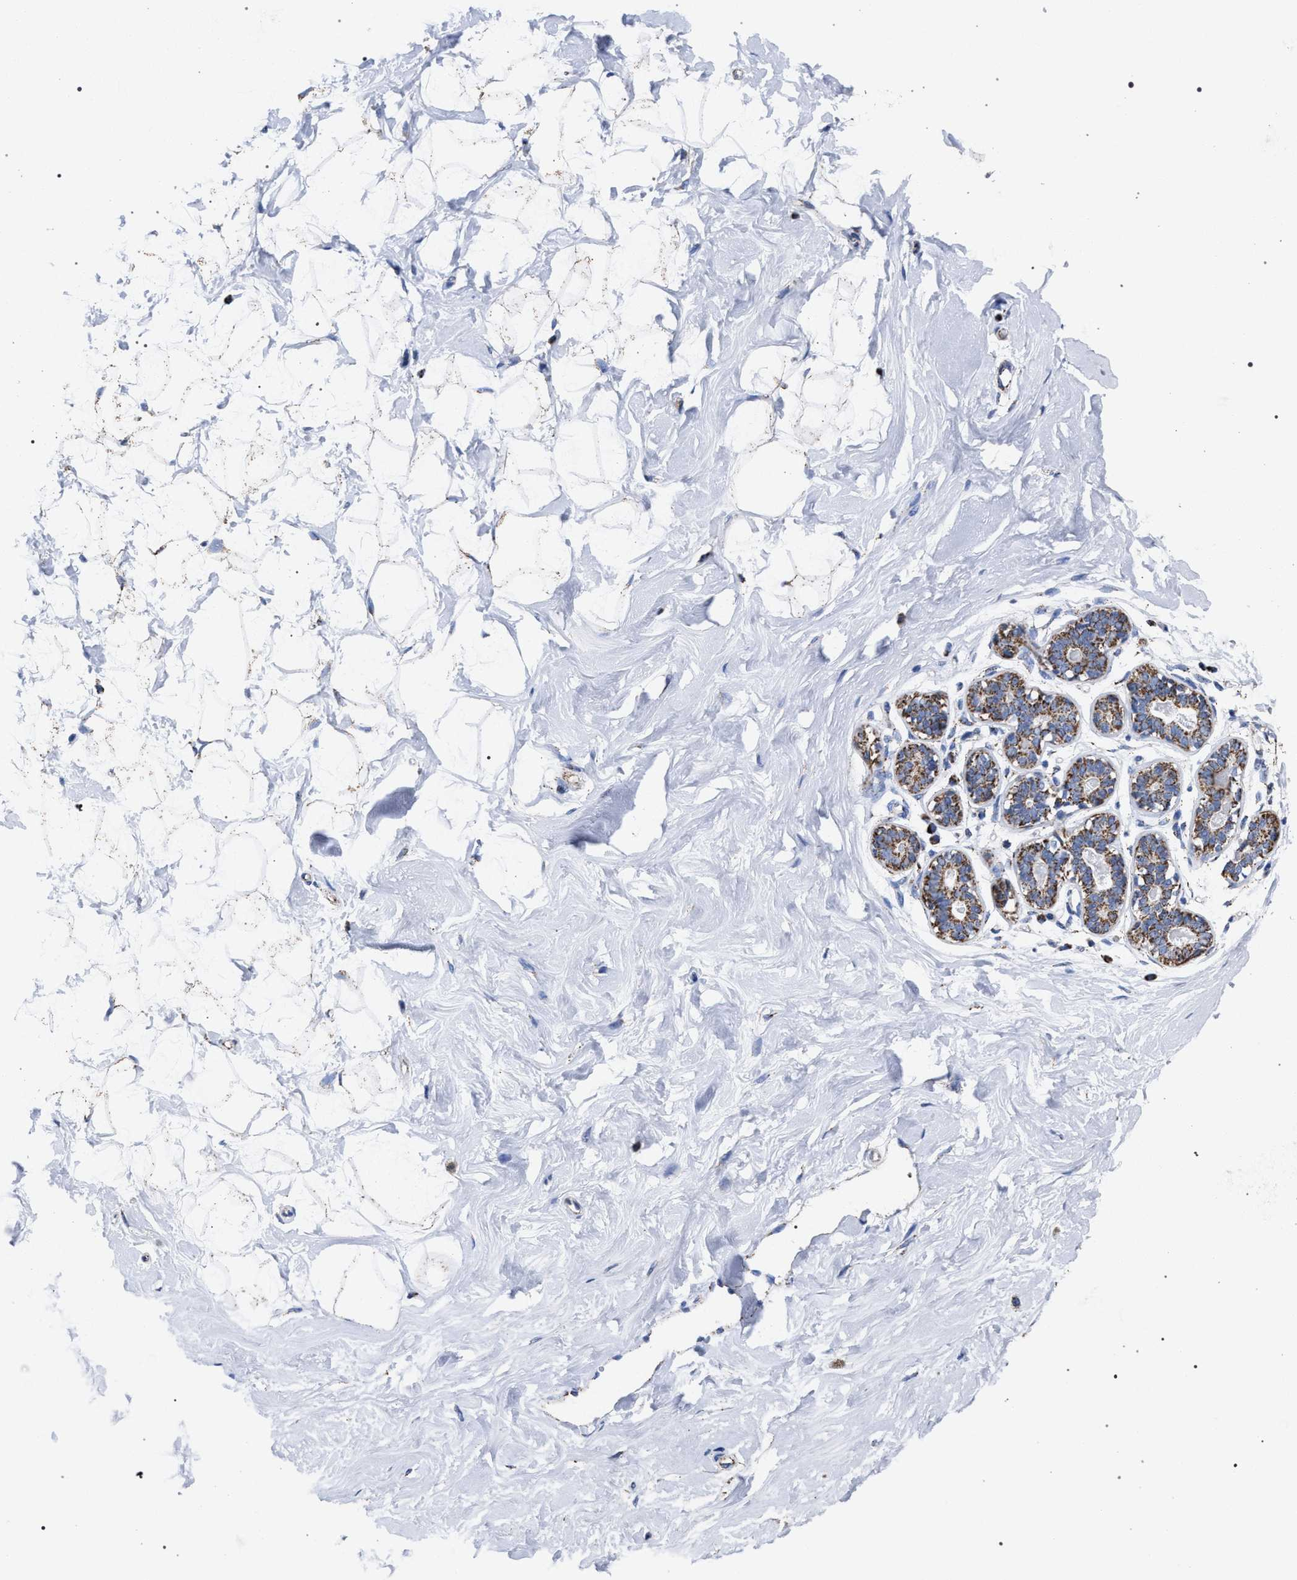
{"staining": {"intensity": "weak", "quantity": "25%-75%", "location": "cytoplasmic/membranous"}, "tissue": "breast", "cell_type": "Adipocytes", "image_type": "normal", "snomed": [{"axis": "morphology", "description": "Normal tissue, NOS"}, {"axis": "topography", "description": "Breast"}], "caption": "Adipocytes reveal low levels of weak cytoplasmic/membranous staining in about 25%-75% of cells in unremarkable human breast.", "gene": "ACADS", "patient": {"sex": "female", "age": 23}}